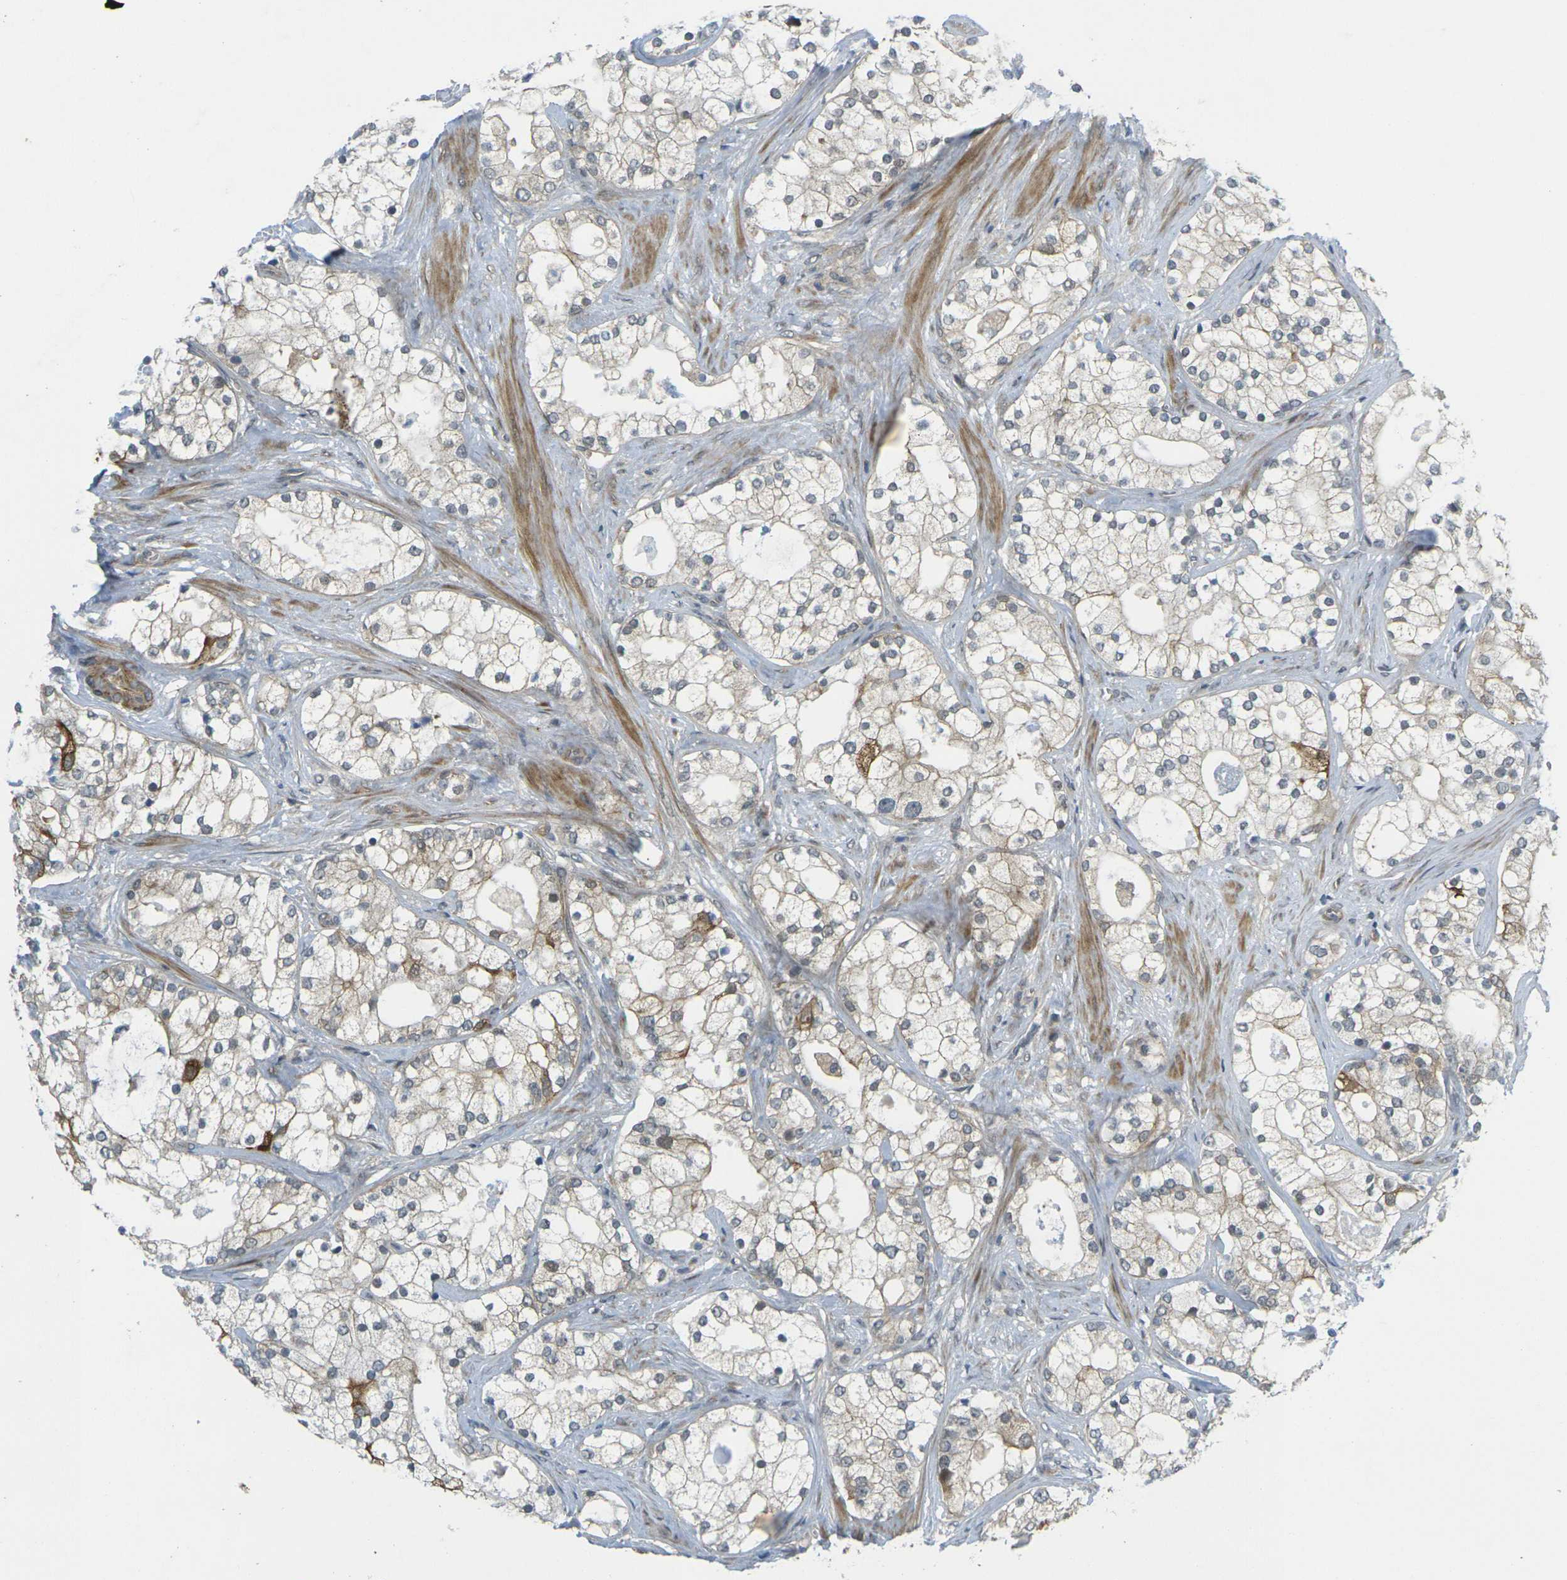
{"staining": {"intensity": "weak", "quantity": "25%-75%", "location": "cytoplasmic/membranous"}, "tissue": "prostate cancer", "cell_type": "Tumor cells", "image_type": "cancer", "snomed": [{"axis": "morphology", "description": "Adenocarcinoma, Low grade"}, {"axis": "topography", "description": "Prostate"}], "caption": "Prostate cancer stained with DAB (3,3'-diaminobenzidine) IHC exhibits low levels of weak cytoplasmic/membranous positivity in about 25%-75% of tumor cells.", "gene": "KCTD10", "patient": {"sex": "male", "age": 58}}